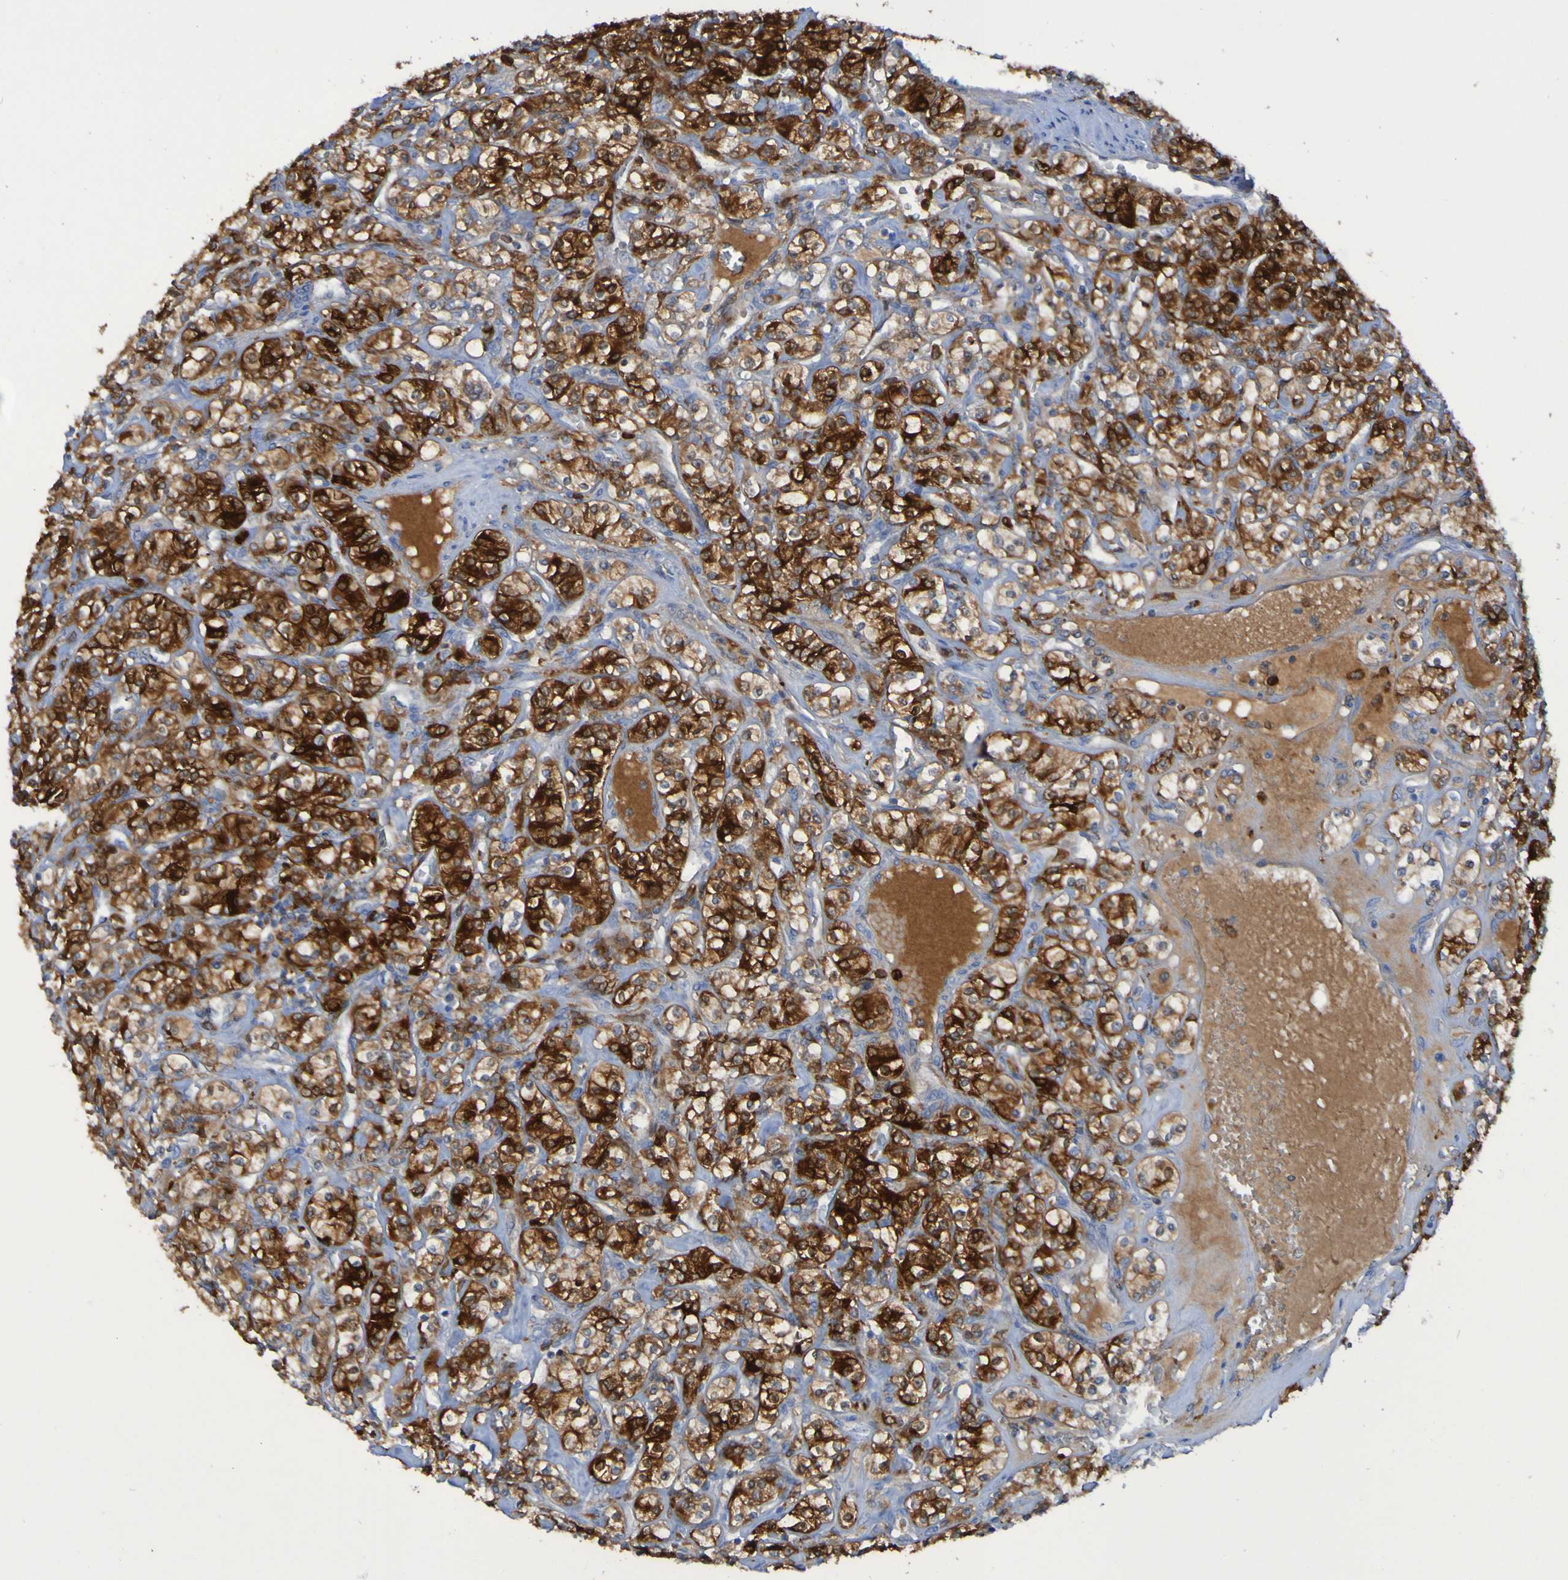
{"staining": {"intensity": "strong", "quantity": ">75%", "location": "cytoplasmic/membranous"}, "tissue": "renal cancer", "cell_type": "Tumor cells", "image_type": "cancer", "snomed": [{"axis": "morphology", "description": "Adenocarcinoma, NOS"}, {"axis": "topography", "description": "Kidney"}], "caption": "Immunohistochemistry of human renal cancer shows high levels of strong cytoplasmic/membranous expression in approximately >75% of tumor cells. The protein of interest is stained brown, and the nuclei are stained in blue (DAB (3,3'-diaminobenzidine) IHC with brightfield microscopy, high magnification).", "gene": "MPPE1", "patient": {"sex": "male", "age": 77}}